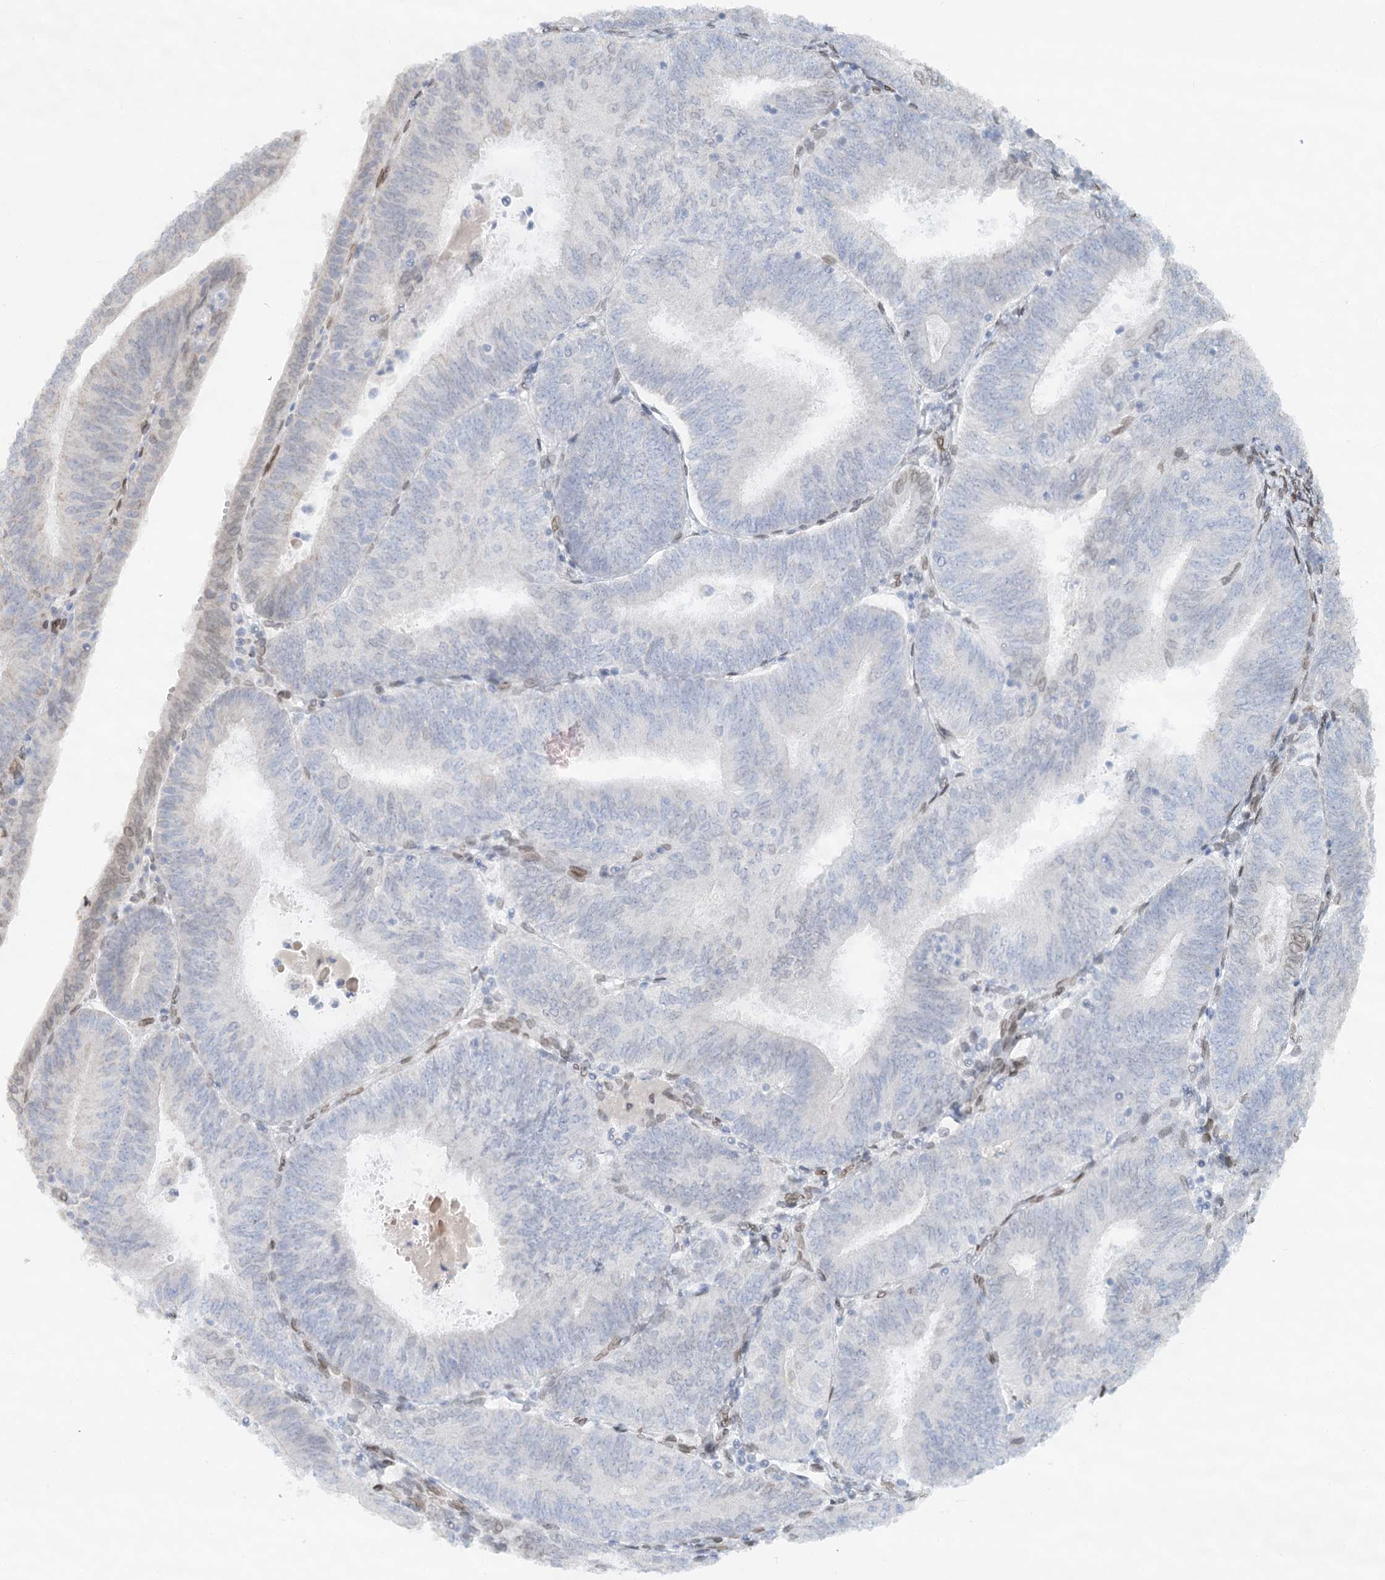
{"staining": {"intensity": "negative", "quantity": "none", "location": "none"}, "tissue": "endometrial cancer", "cell_type": "Tumor cells", "image_type": "cancer", "snomed": [{"axis": "morphology", "description": "Adenocarcinoma, NOS"}, {"axis": "topography", "description": "Endometrium"}], "caption": "Tumor cells show no significant protein staining in adenocarcinoma (endometrial).", "gene": "VWA5A", "patient": {"sex": "female", "age": 58}}